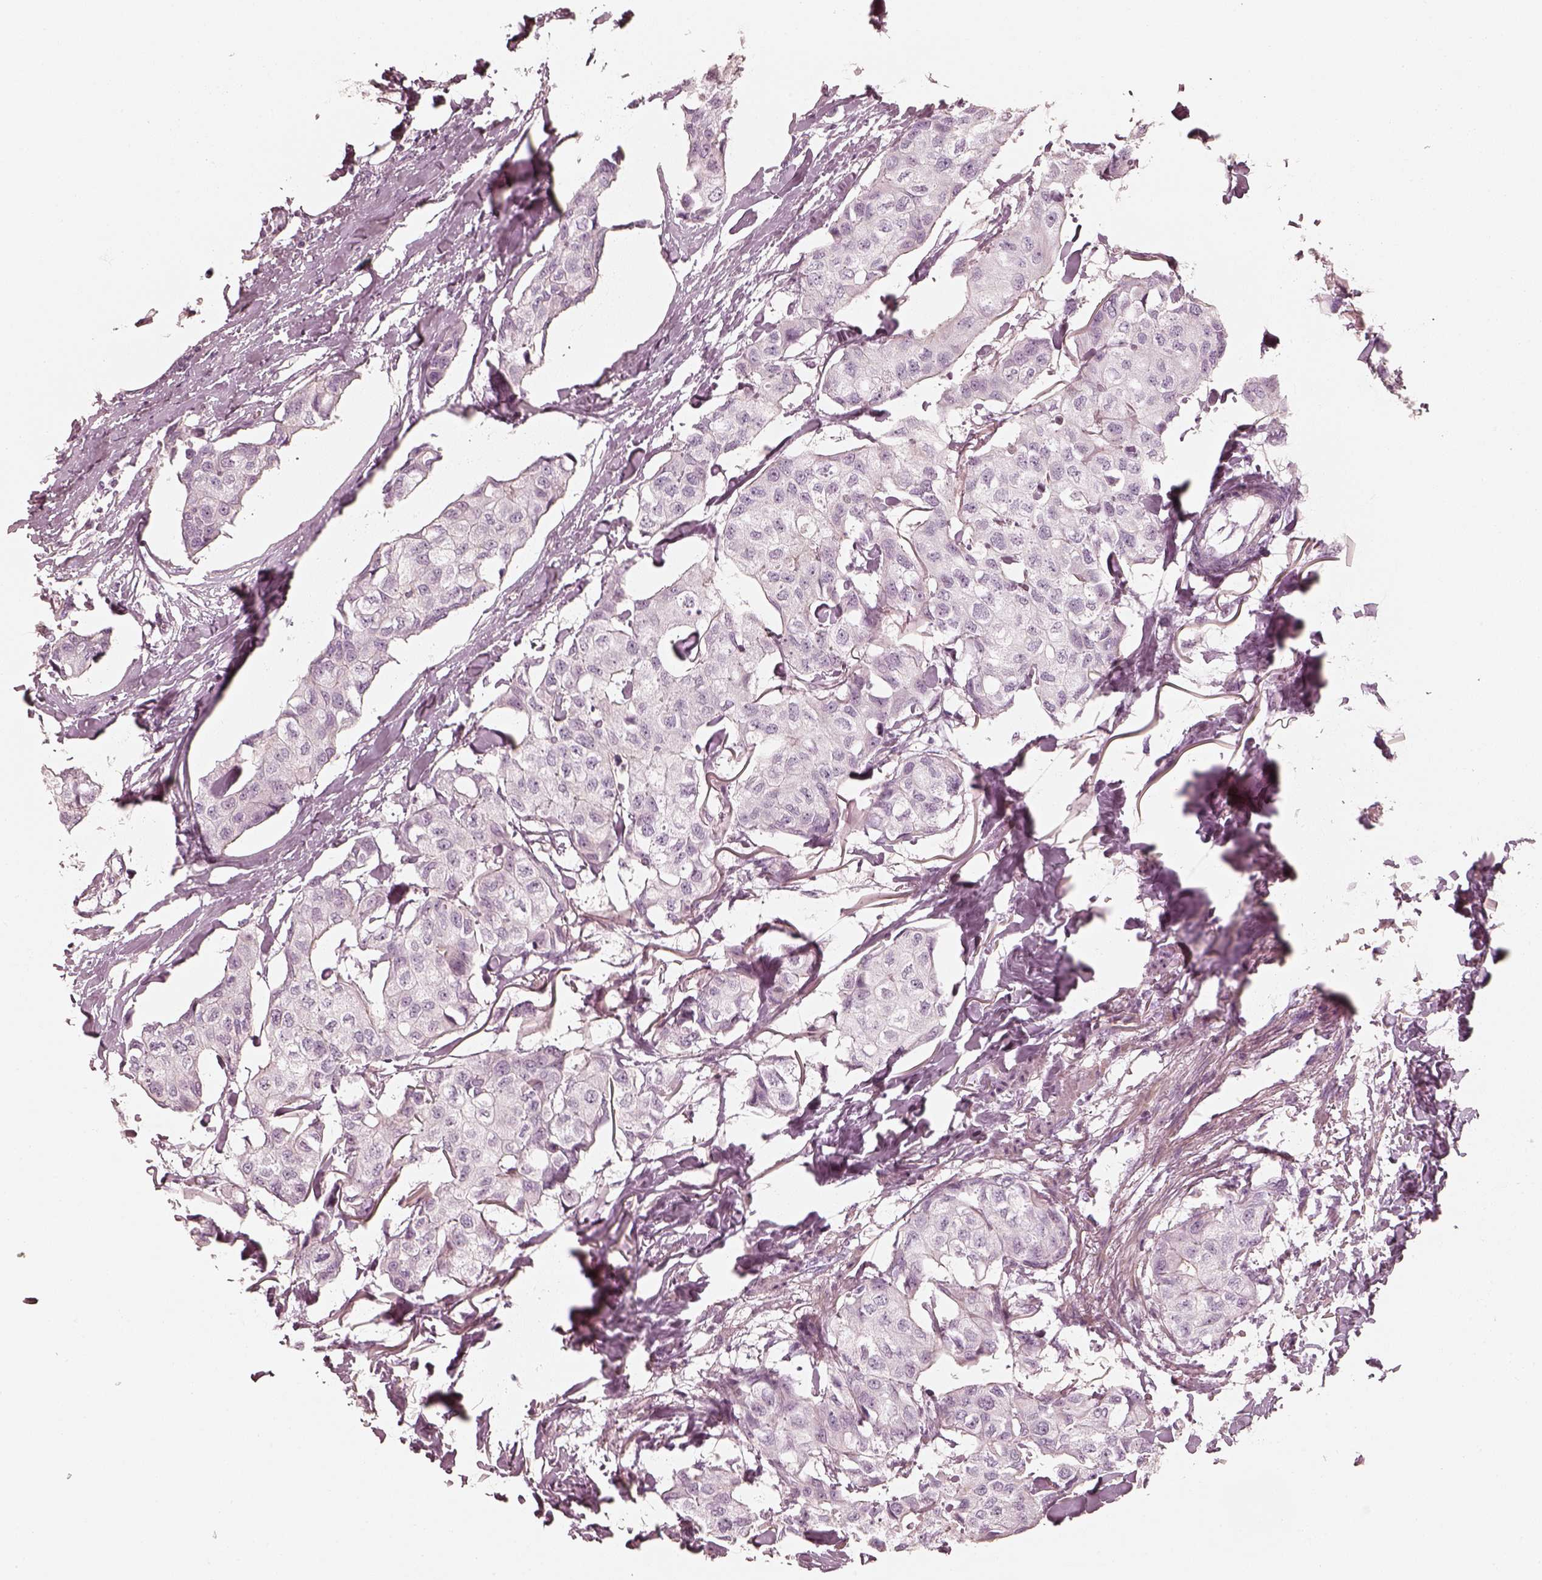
{"staining": {"intensity": "negative", "quantity": "none", "location": "none"}, "tissue": "breast cancer", "cell_type": "Tumor cells", "image_type": "cancer", "snomed": [{"axis": "morphology", "description": "Duct carcinoma"}, {"axis": "topography", "description": "Breast"}], "caption": "Immunohistochemistry (IHC) photomicrograph of neoplastic tissue: breast cancer (infiltrating ductal carcinoma) stained with DAB (3,3'-diaminobenzidine) reveals no significant protein expression in tumor cells. (Immunohistochemistry (IHC), brightfield microscopy, high magnification).", "gene": "SPATA24", "patient": {"sex": "female", "age": 80}}